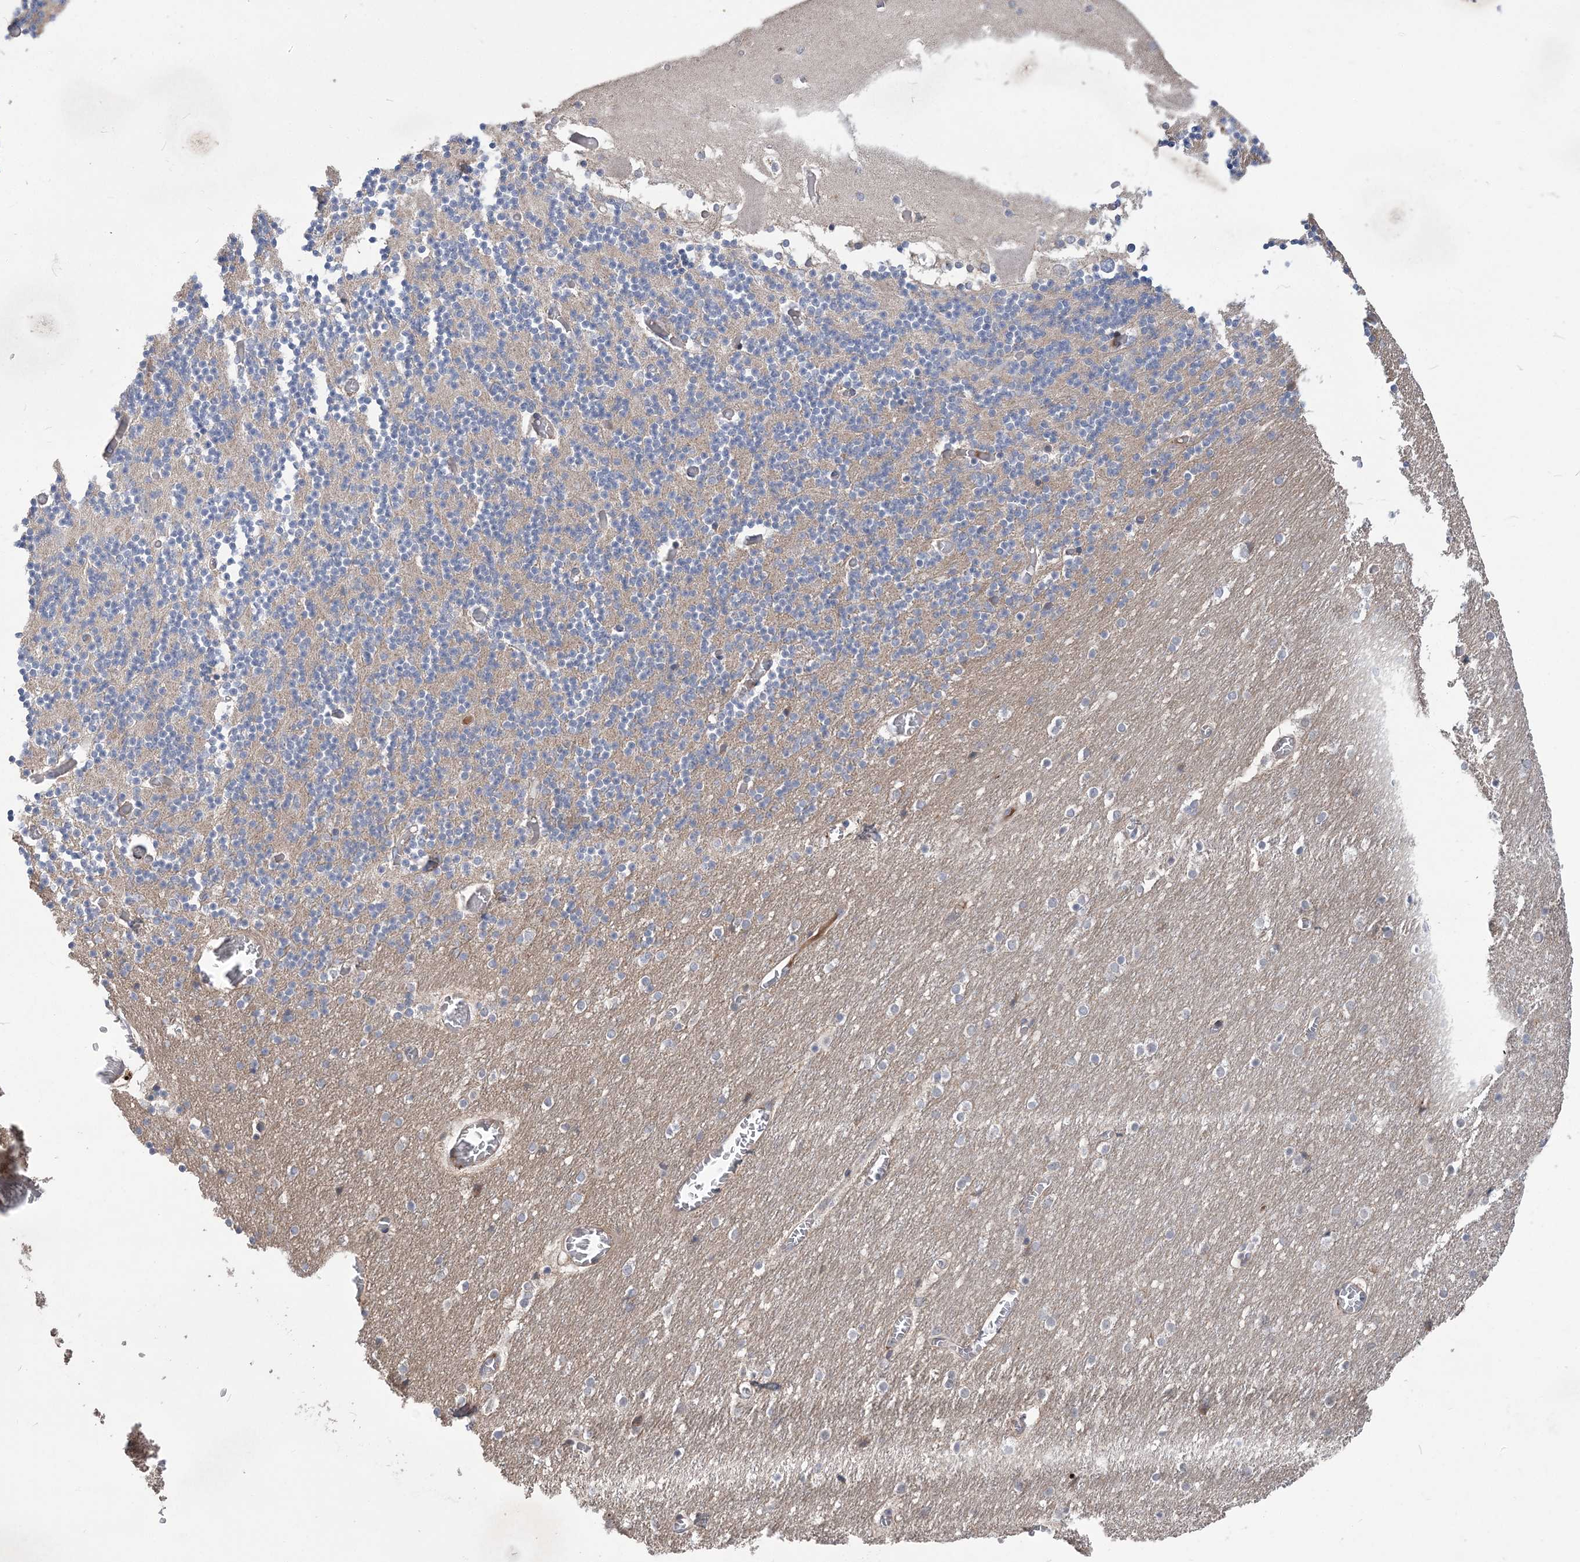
{"staining": {"intensity": "moderate", "quantity": "<25%", "location": "cytoplasmic/membranous"}, "tissue": "cerebellum", "cell_type": "Cells in granular layer", "image_type": "normal", "snomed": [{"axis": "morphology", "description": "Normal tissue, NOS"}, {"axis": "topography", "description": "Cerebellum"}], "caption": "Human cerebellum stained with a brown dye displays moderate cytoplasmic/membranous positive positivity in about <25% of cells in granular layer.", "gene": "MTRF1L", "patient": {"sex": "female", "age": 28}}